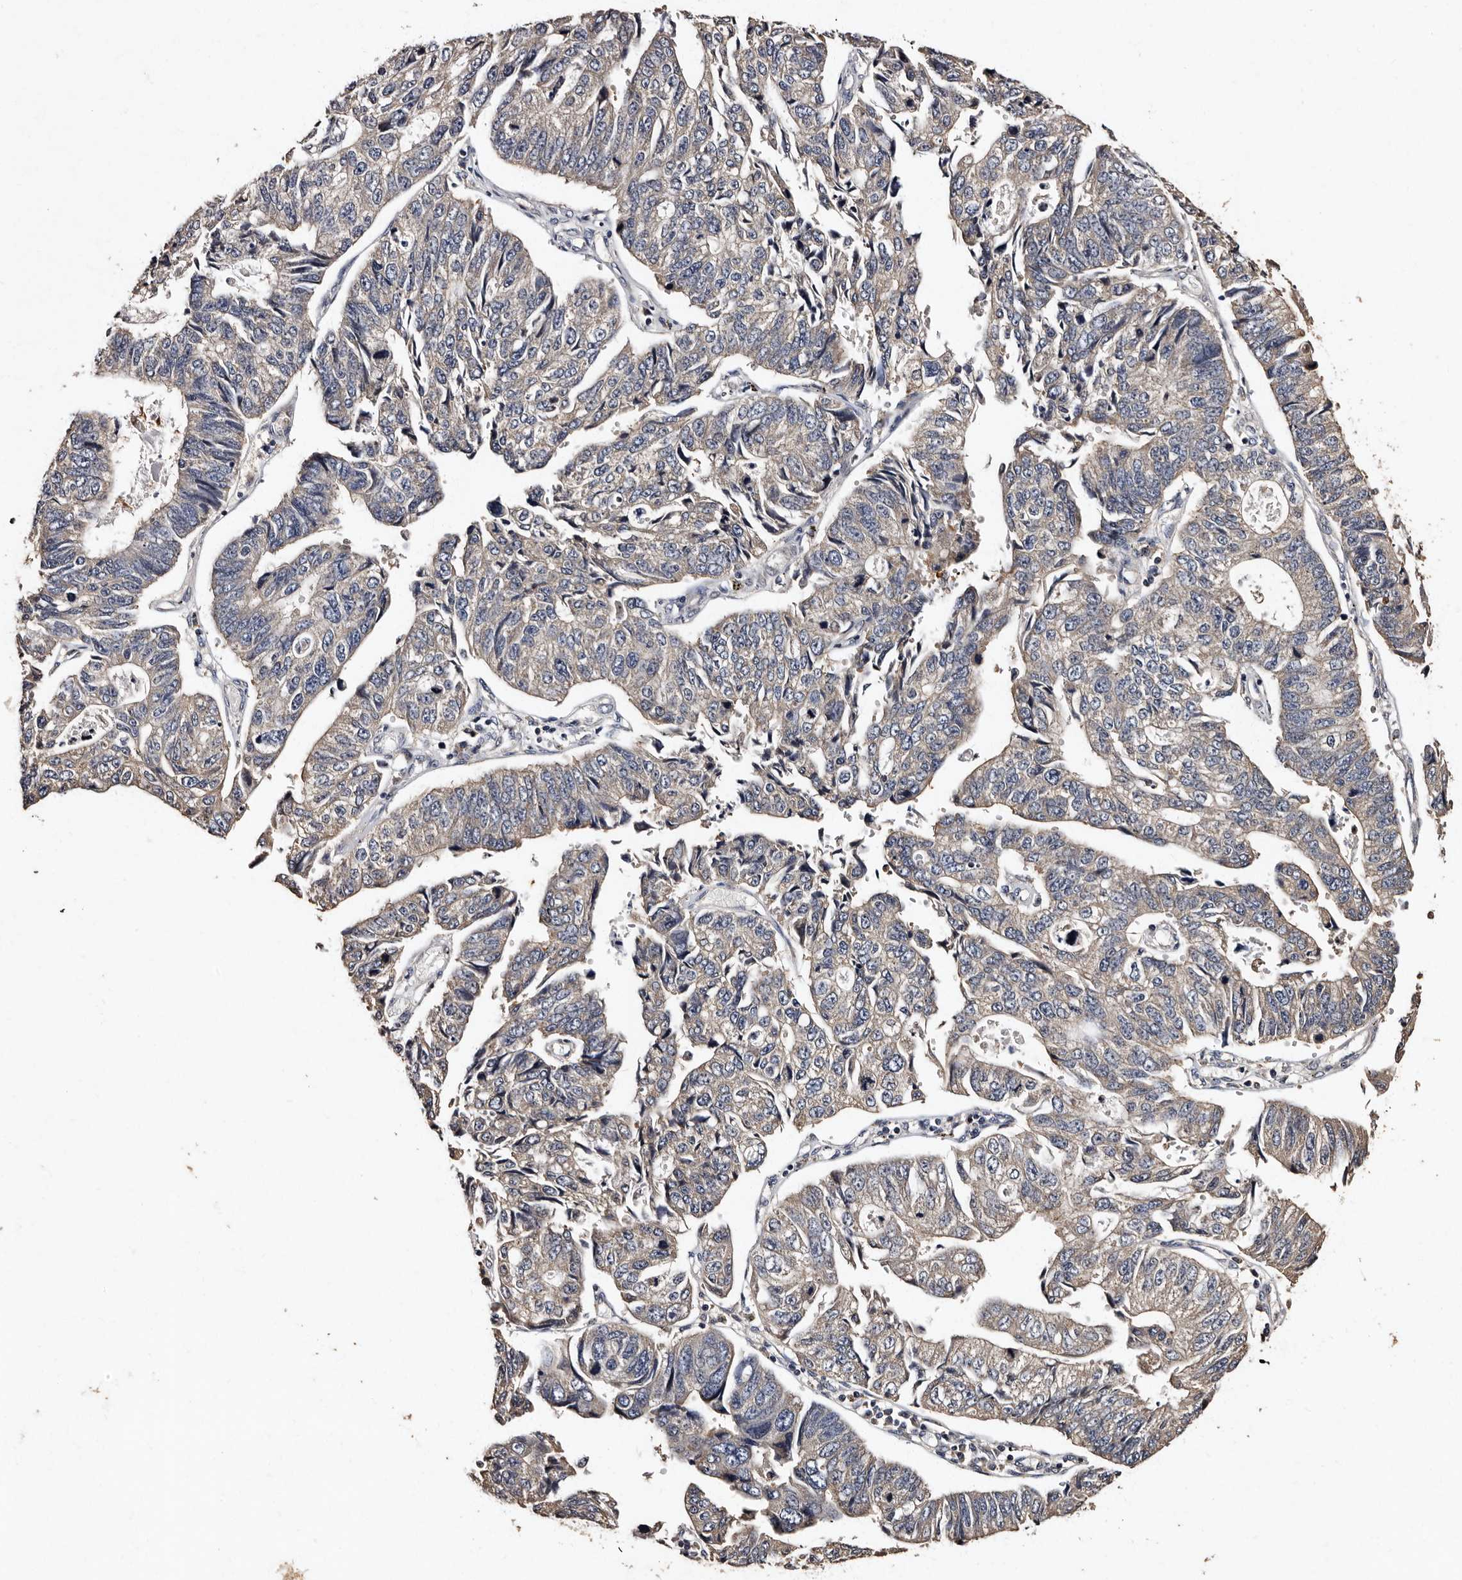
{"staining": {"intensity": "negative", "quantity": "none", "location": "none"}, "tissue": "stomach cancer", "cell_type": "Tumor cells", "image_type": "cancer", "snomed": [{"axis": "morphology", "description": "Adenocarcinoma, NOS"}, {"axis": "topography", "description": "Stomach"}], "caption": "Stomach cancer stained for a protein using immunohistochemistry shows no expression tumor cells.", "gene": "ADCK5", "patient": {"sex": "male", "age": 59}}